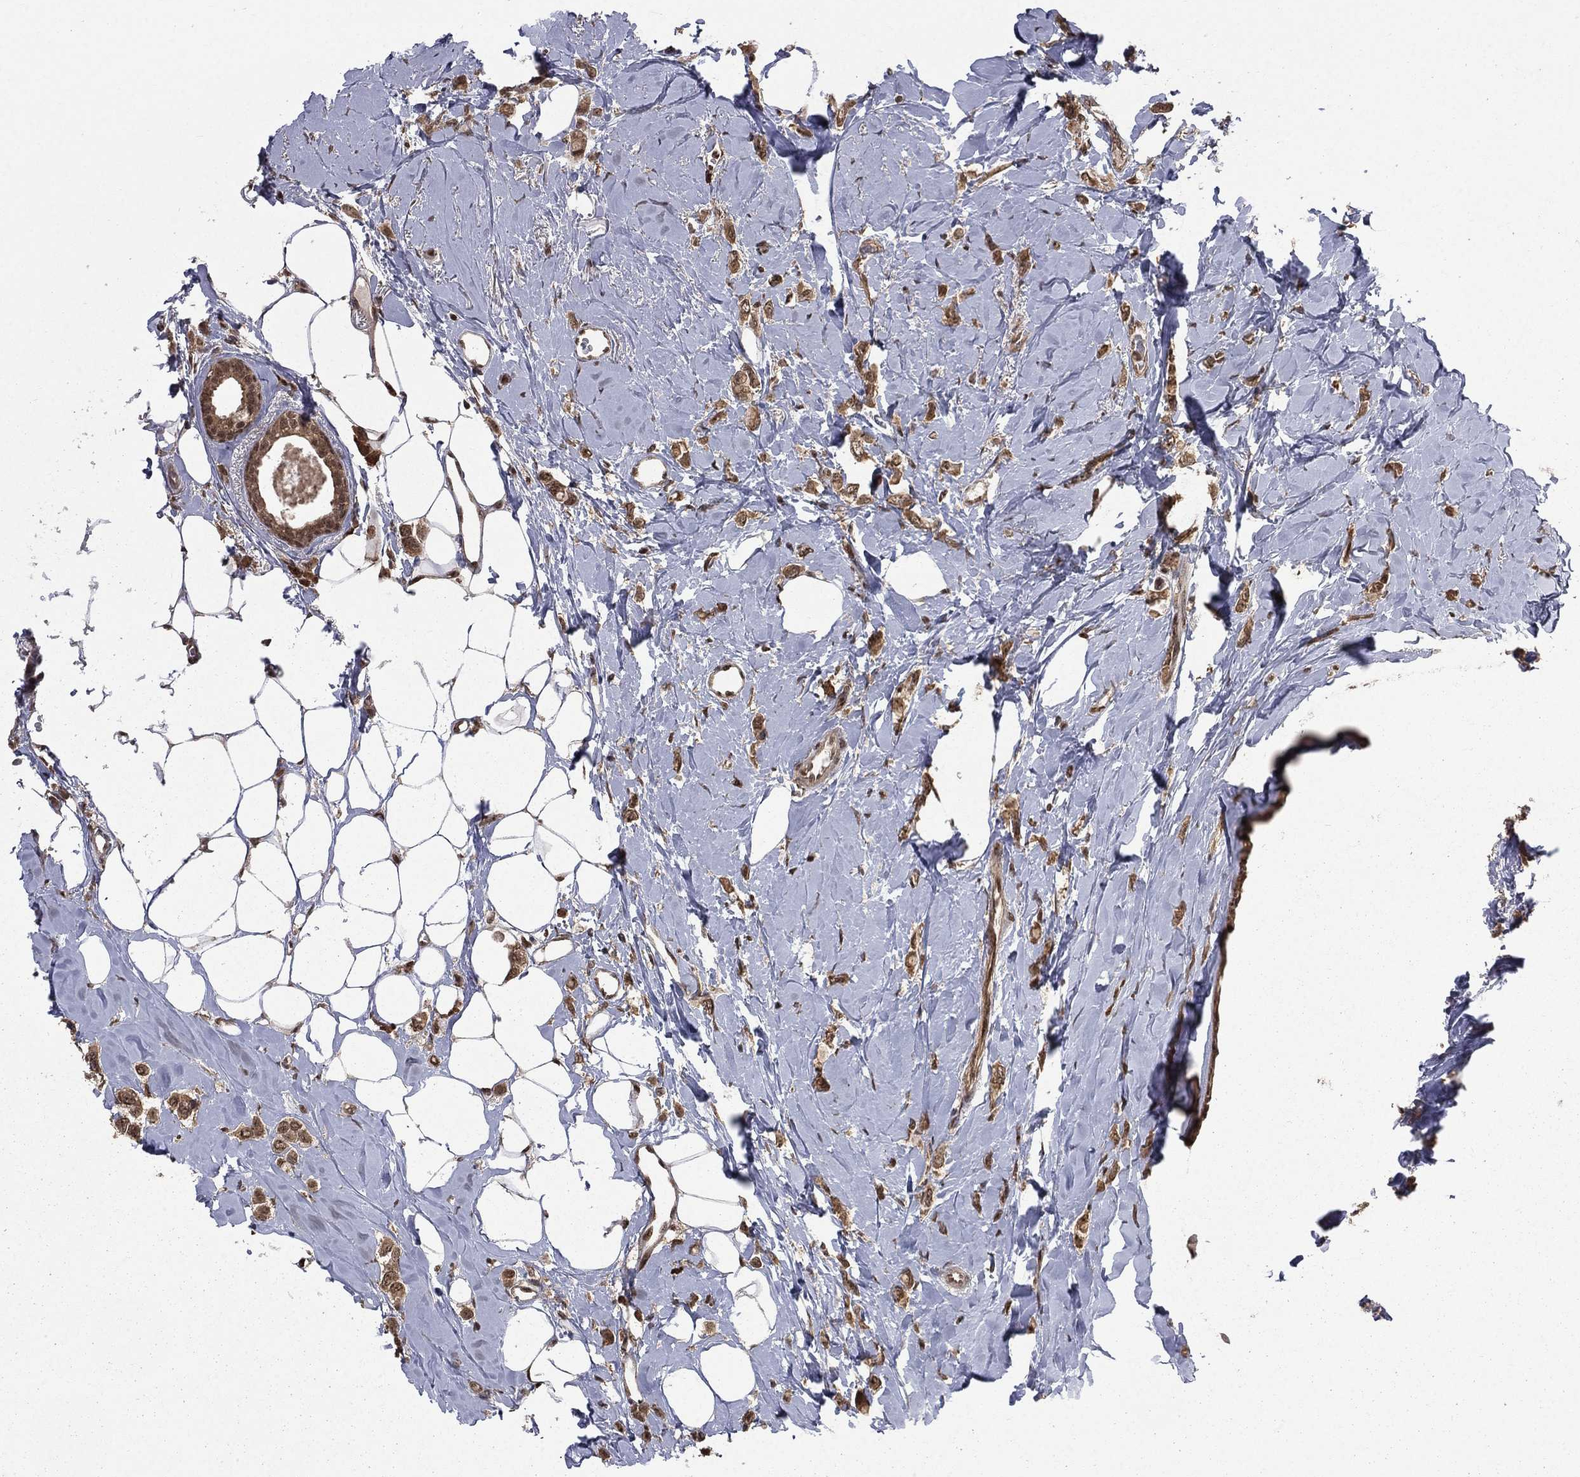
{"staining": {"intensity": "moderate", "quantity": ">75%", "location": "cytoplasmic/membranous,nuclear"}, "tissue": "breast cancer", "cell_type": "Tumor cells", "image_type": "cancer", "snomed": [{"axis": "morphology", "description": "Lobular carcinoma"}, {"axis": "topography", "description": "Breast"}], "caption": "Immunohistochemistry (IHC) staining of breast lobular carcinoma, which reveals medium levels of moderate cytoplasmic/membranous and nuclear staining in approximately >75% of tumor cells indicating moderate cytoplasmic/membranous and nuclear protein positivity. The staining was performed using DAB (3,3'-diaminobenzidine) (brown) for protein detection and nuclei were counterstained in hematoxylin (blue).", "gene": "JMJD6", "patient": {"sex": "female", "age": 66}}